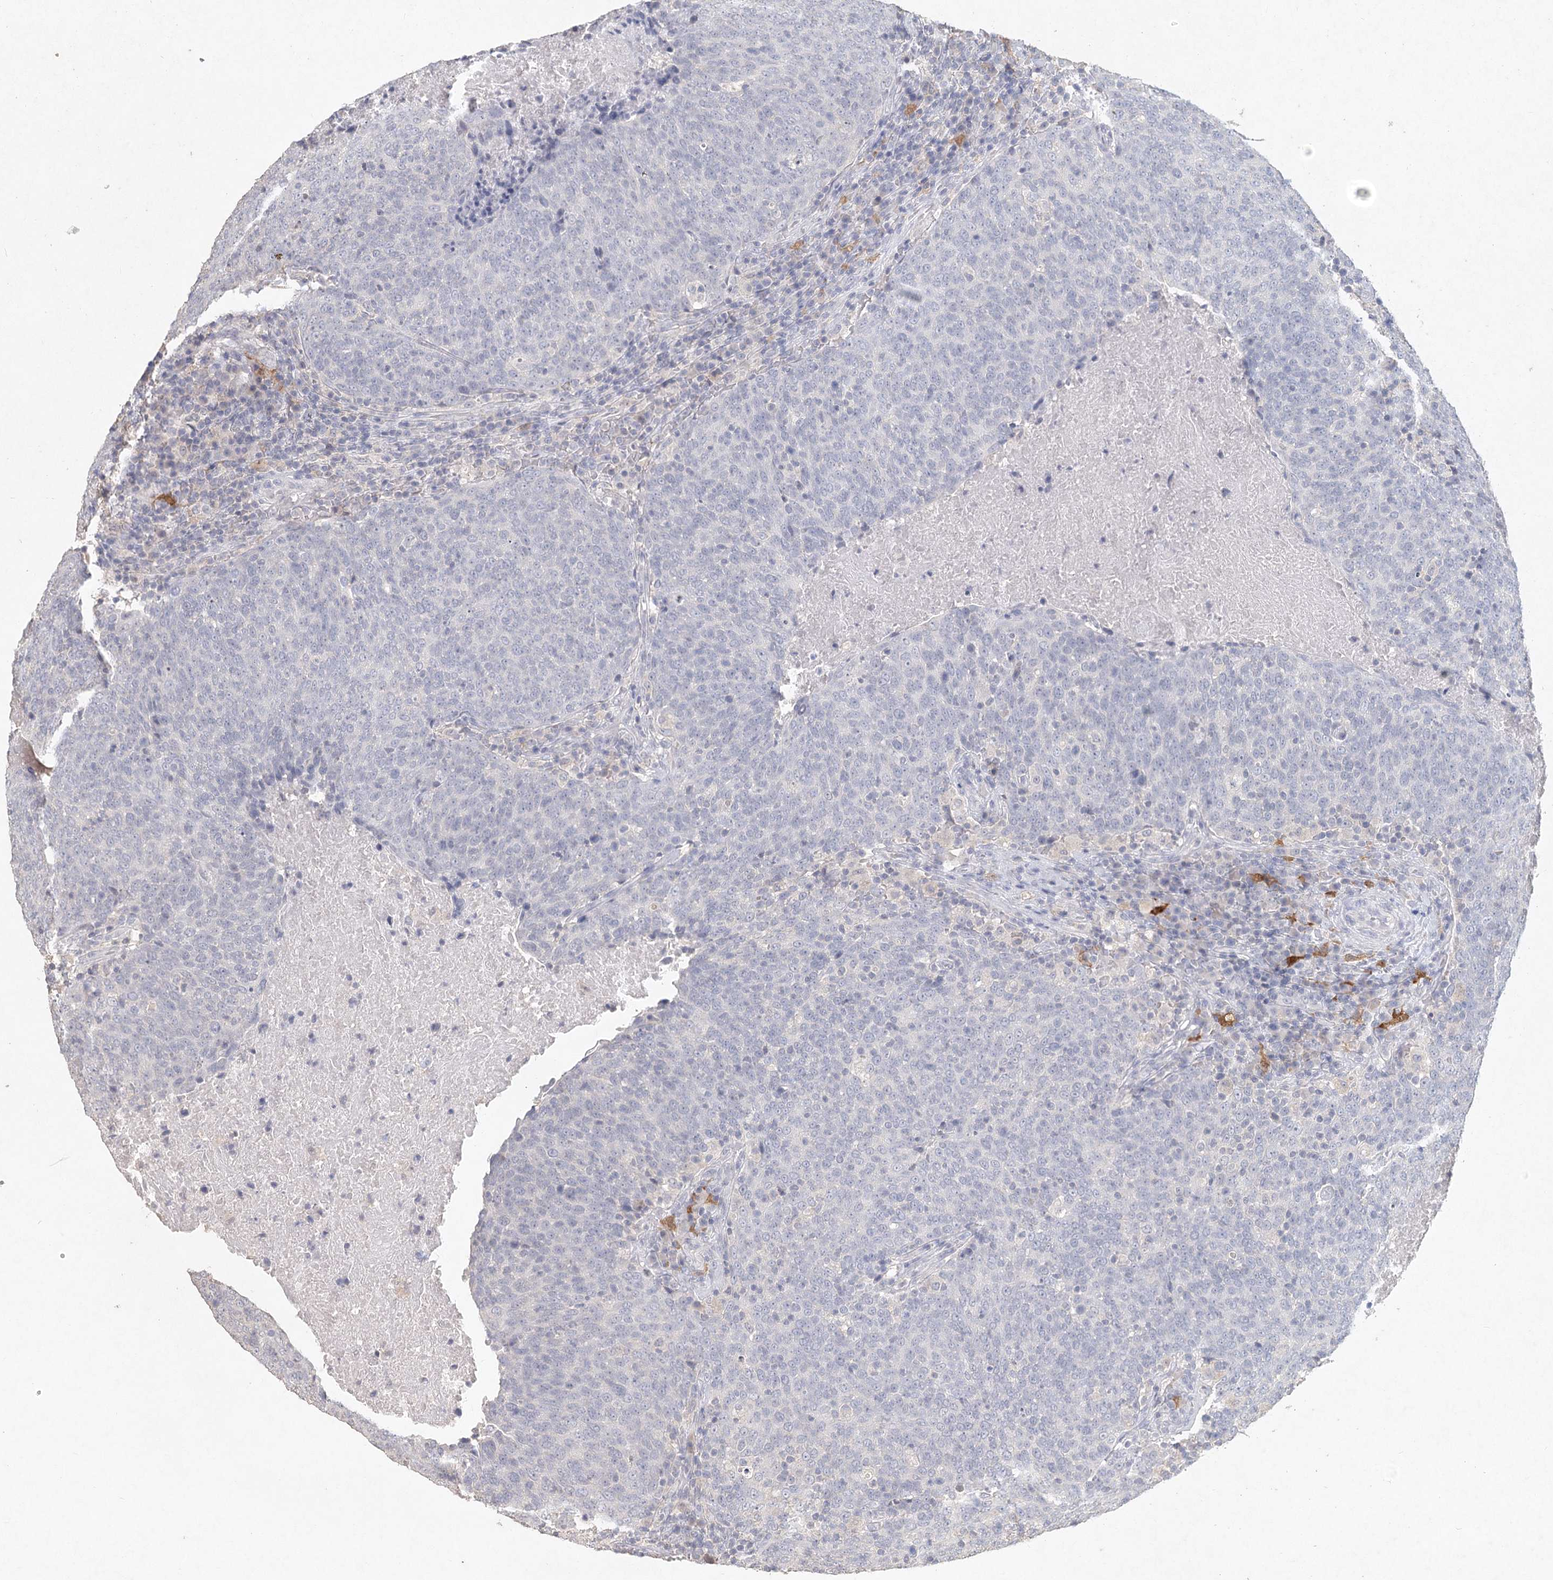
{"staining": {"intensity": "negative", "quantity": "none", "location": "none"}, "tissue": "head and neck cancer", "cell_type": "Tumor cells", "image_type": "cancer", "snomed": [{"axis": "morphology", "description": "Squamous cell carcinoma, NOS"}, {"axis": "morphology", "description": "Squamous cell carcinoma, metastatic, NOS"}, {"axis": "topography", "description": "Lymph node"}, {"axis": "topography", "description": "Head-Neck"}], "caption": "A high-resolution micrograph shows immunohistochemistry (IHC) staining of squamous cell carcinoma (head and neck), which shows no significant positivity in tumor cells. Nuclei are stained in blue.", "gene": "ARSI", "patient": {"sex": "male", "age": 62}}